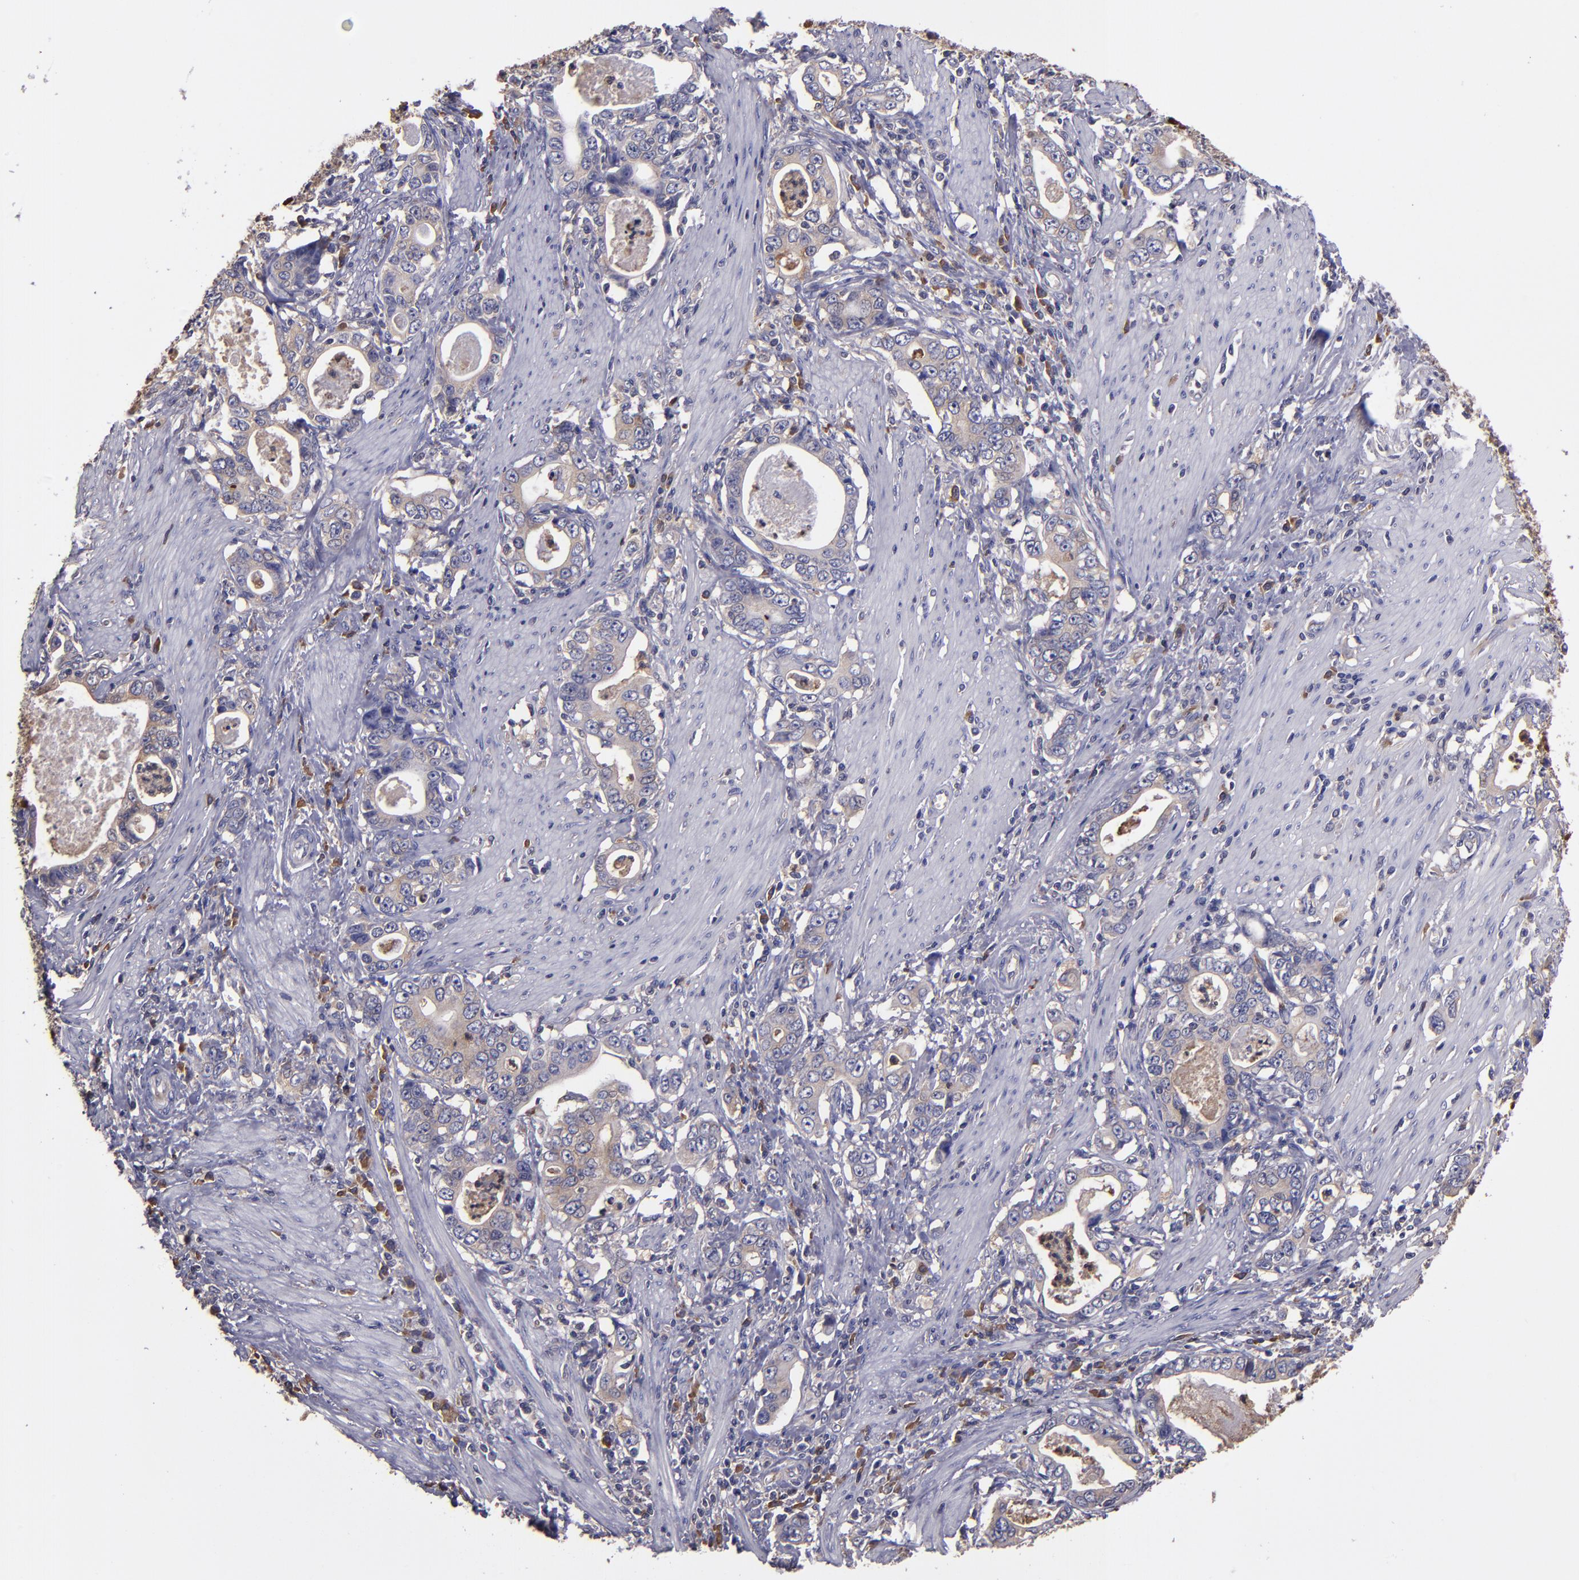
{"staining": {"intensity": "weak", "quantity": "25%-75%", "location": "cytoplasmic/membranous"}, "tissue": "stomach cancer", "cell_type": "Tumor cells", "image_type": "cancer", "snomed": [{"axis": "morphology", "description": "Adenocarcinoma, NOS"}, {"axis": "topography", "description": "Stomach, lower"}], "caption": "Stomach adenocarcinoma was stained to show a protein in brown. There is low levels of weak cytoplasmic/membranous positivity in about 25%-75% of tumor cells.", "gene": "CARS1", "patient": {"sex": "female", "age": 72}}